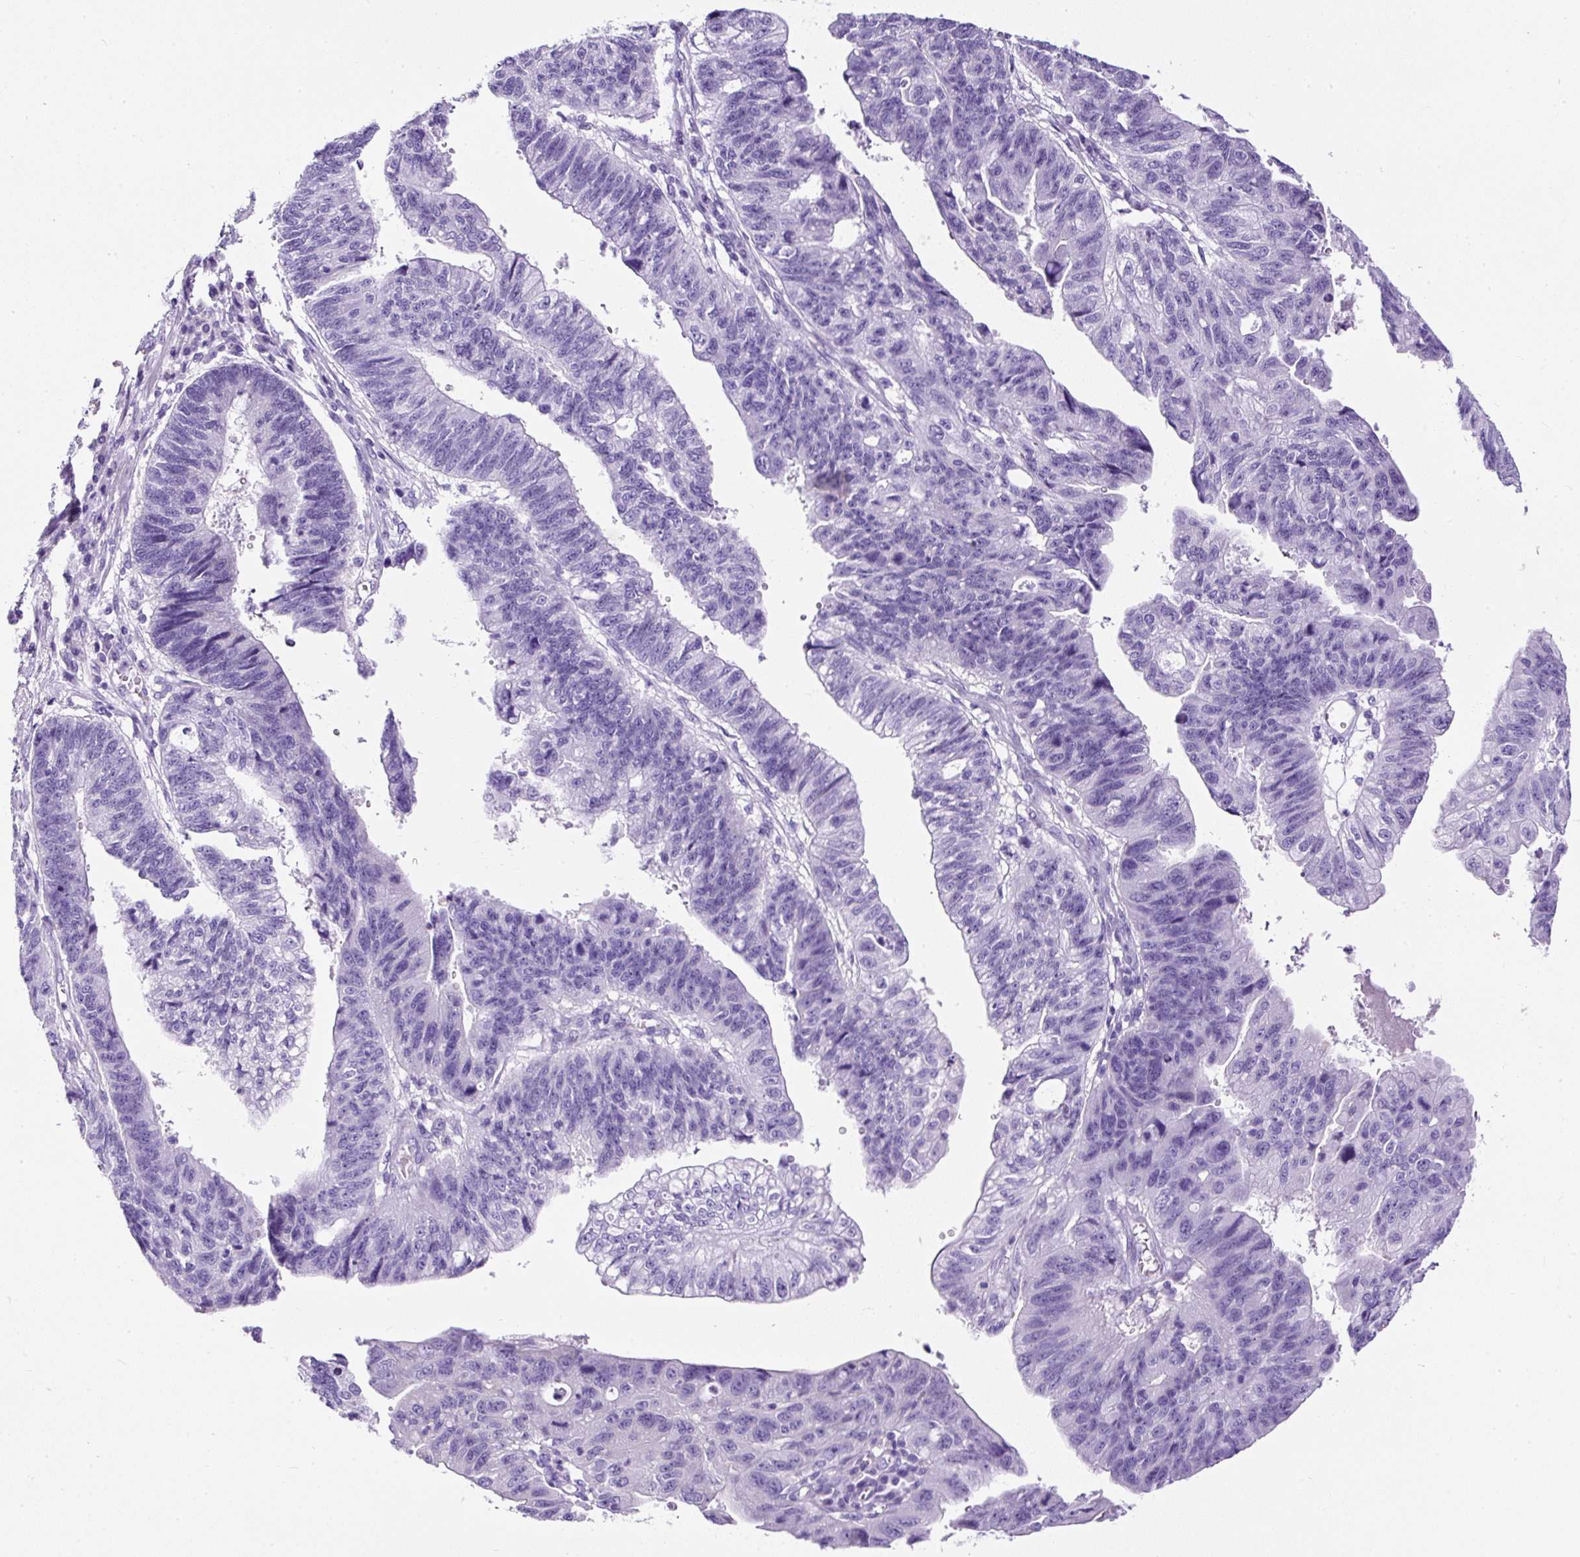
{"staining": {"intensity": "negative", "quantity": "none", "location": "none"}, "tissue": "stomach cancer", "cell_type": "Tumor cells", "image_type": "cancer", "snomed": [{"axis": "morphology", "description": "Adenocarcinoma, NOS"}, {"axis": "topography", "description": "Stomach"}], "caption": "Adenocarcinoma (stomach) stained for a protein using immunohistochemistry (IHC) demonstrates no staining tumor cells.", "gene": "STOX2", "patient": {"sex": "male", "age": 59}}